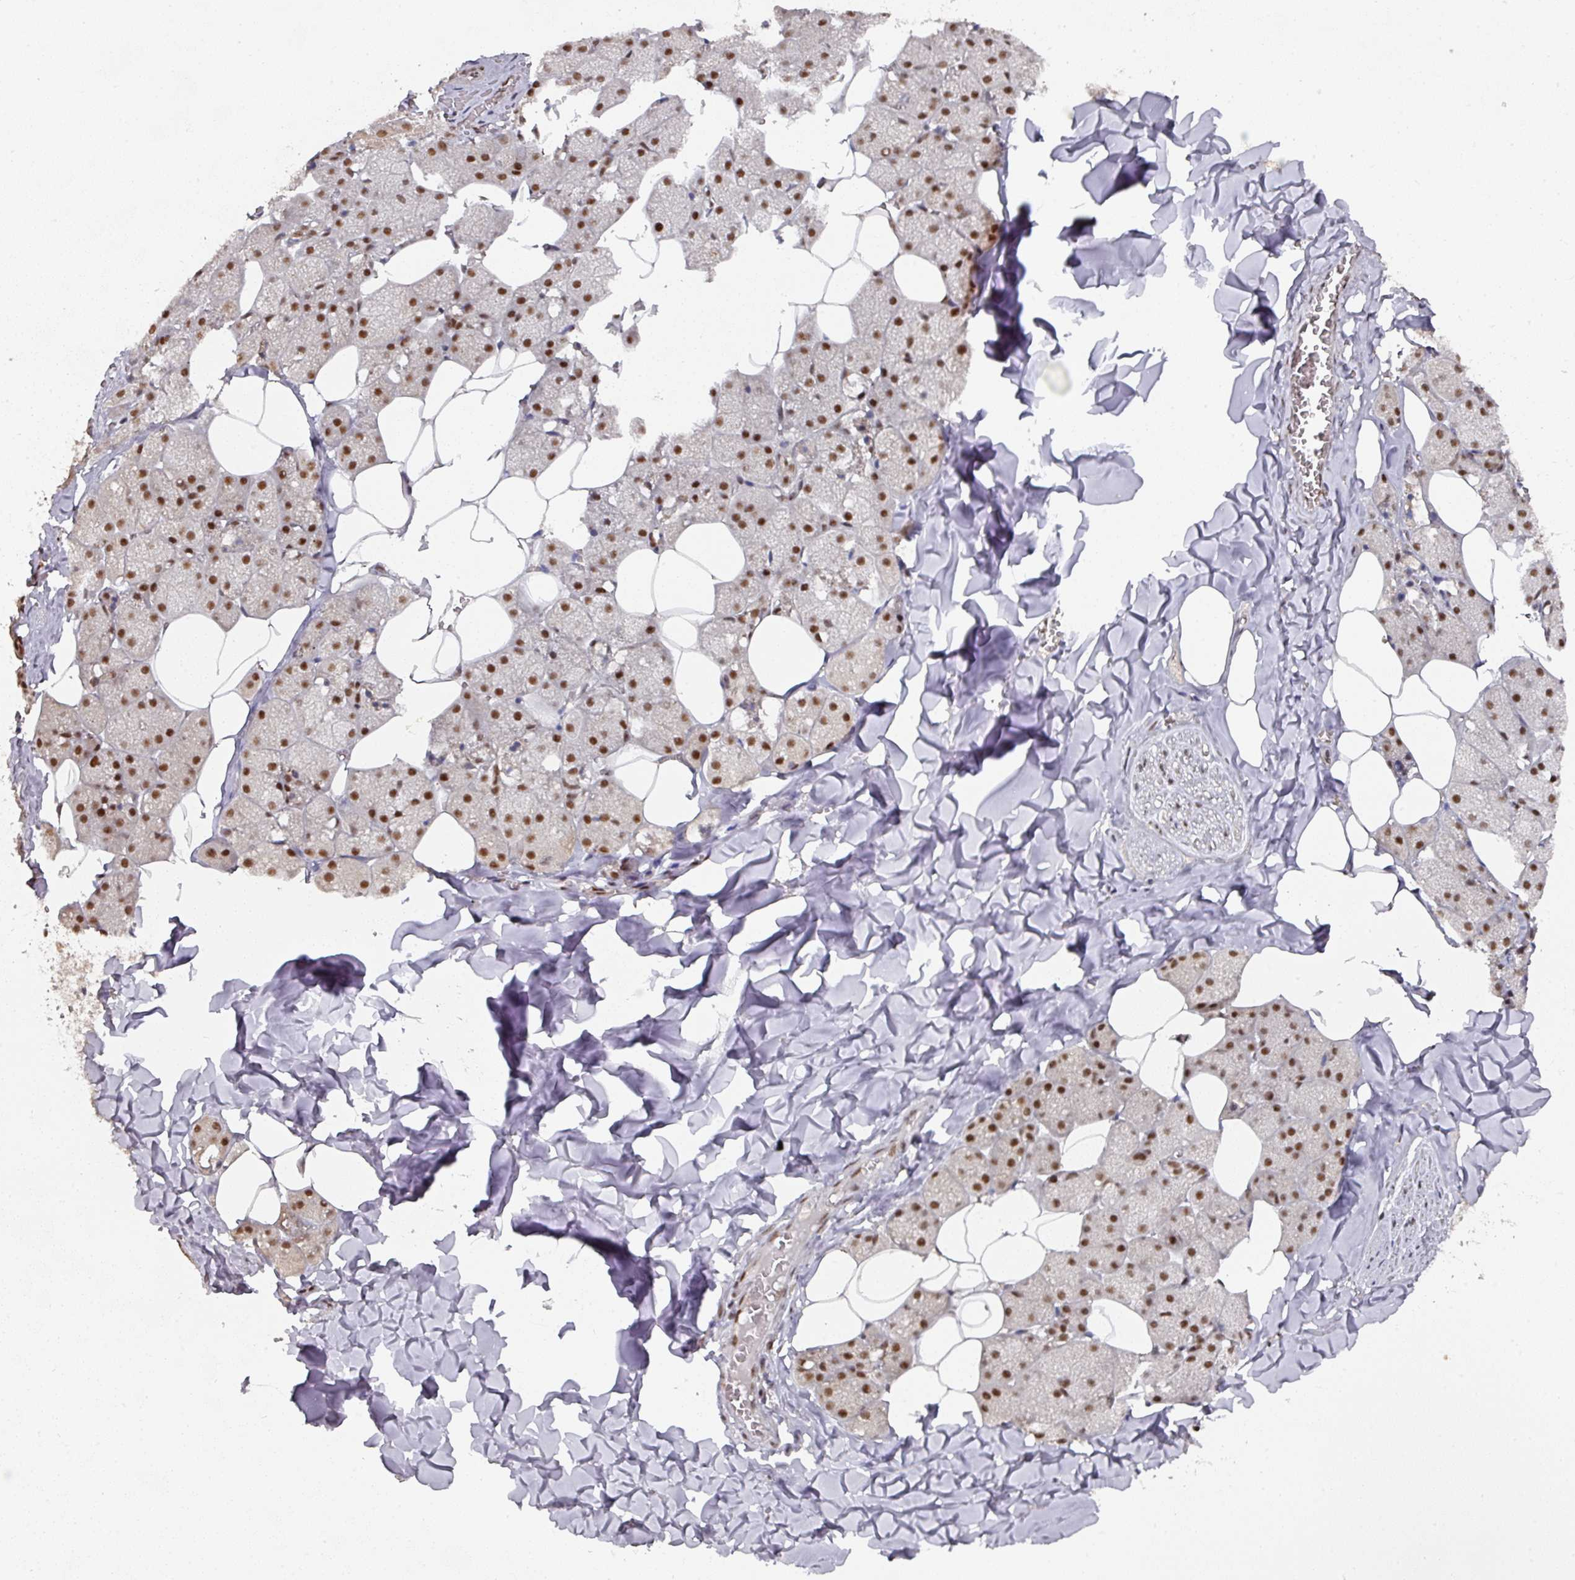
{"staining": {"intensity": "strong", "quantity": ">75%", "location": "nuclear"}, "tissue": "salivary gland", "cell_type": "Glandular cells", "image_type": "normal", "snomed": [{"axis": "morphology", "description": "Normal tissue, NOS"}, {"axis": "topography", "description": "Salivary gland"}, {"axis": "topography", "description": "Peripheral nerve tissue"}], "caption": "The image shows a brown stain indicating the presence of a protein in the nuclear of glandular cells in salivary gland. The protein of interest is shown in brown color, while the nuclei are stained blue.", "gene": "ENSG00000289690", "patient": {"sex": "male", "age": 38}}